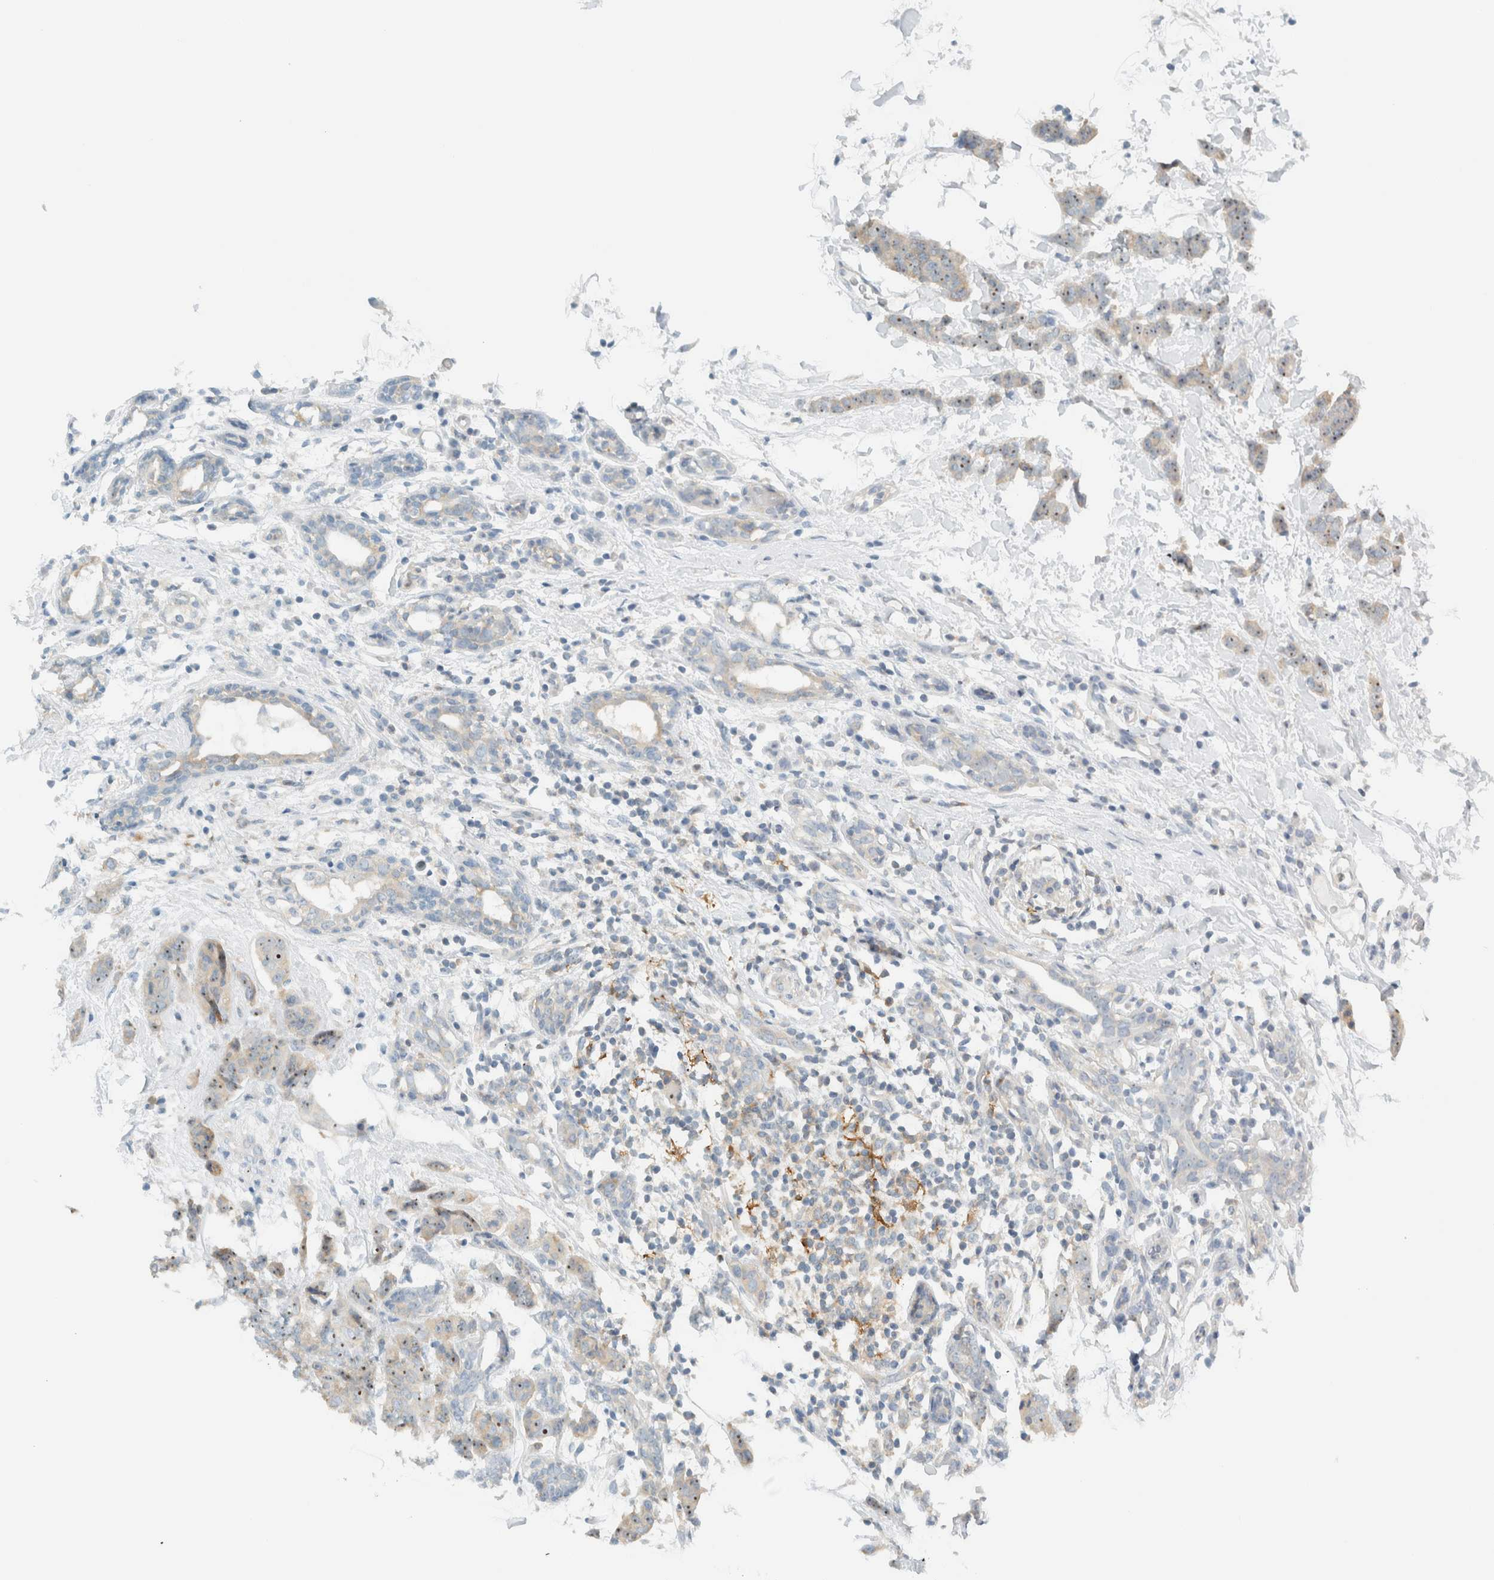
{"staining": {"intensity": "moderate", "quantity": "25%-75%", "location": "nuclear"}, "tissue": "breast cancer", "cell_type": "Tumor cells", "image_type": "cancer", "snomed": [{"axis": "morphology", "description": "Normal tissue, NOS"}, {"axis": "morphology", "description": "Duct carcinoma"}, {"axis": "topography", "description": "Breast"}], "caption": "Breast cancer was stained to show a protein in brown. There is medium levels of moderate nuclear positivity in approximately 25%-75% of tumor cells. (Stains: DAB (3,3'-diaminobenzidine) in brown, nuclei in blue, Microscopy: brightfield microscopy at high magnification).", "gene": "NDE1", "patient": {"sex": "female", "age": 40}}